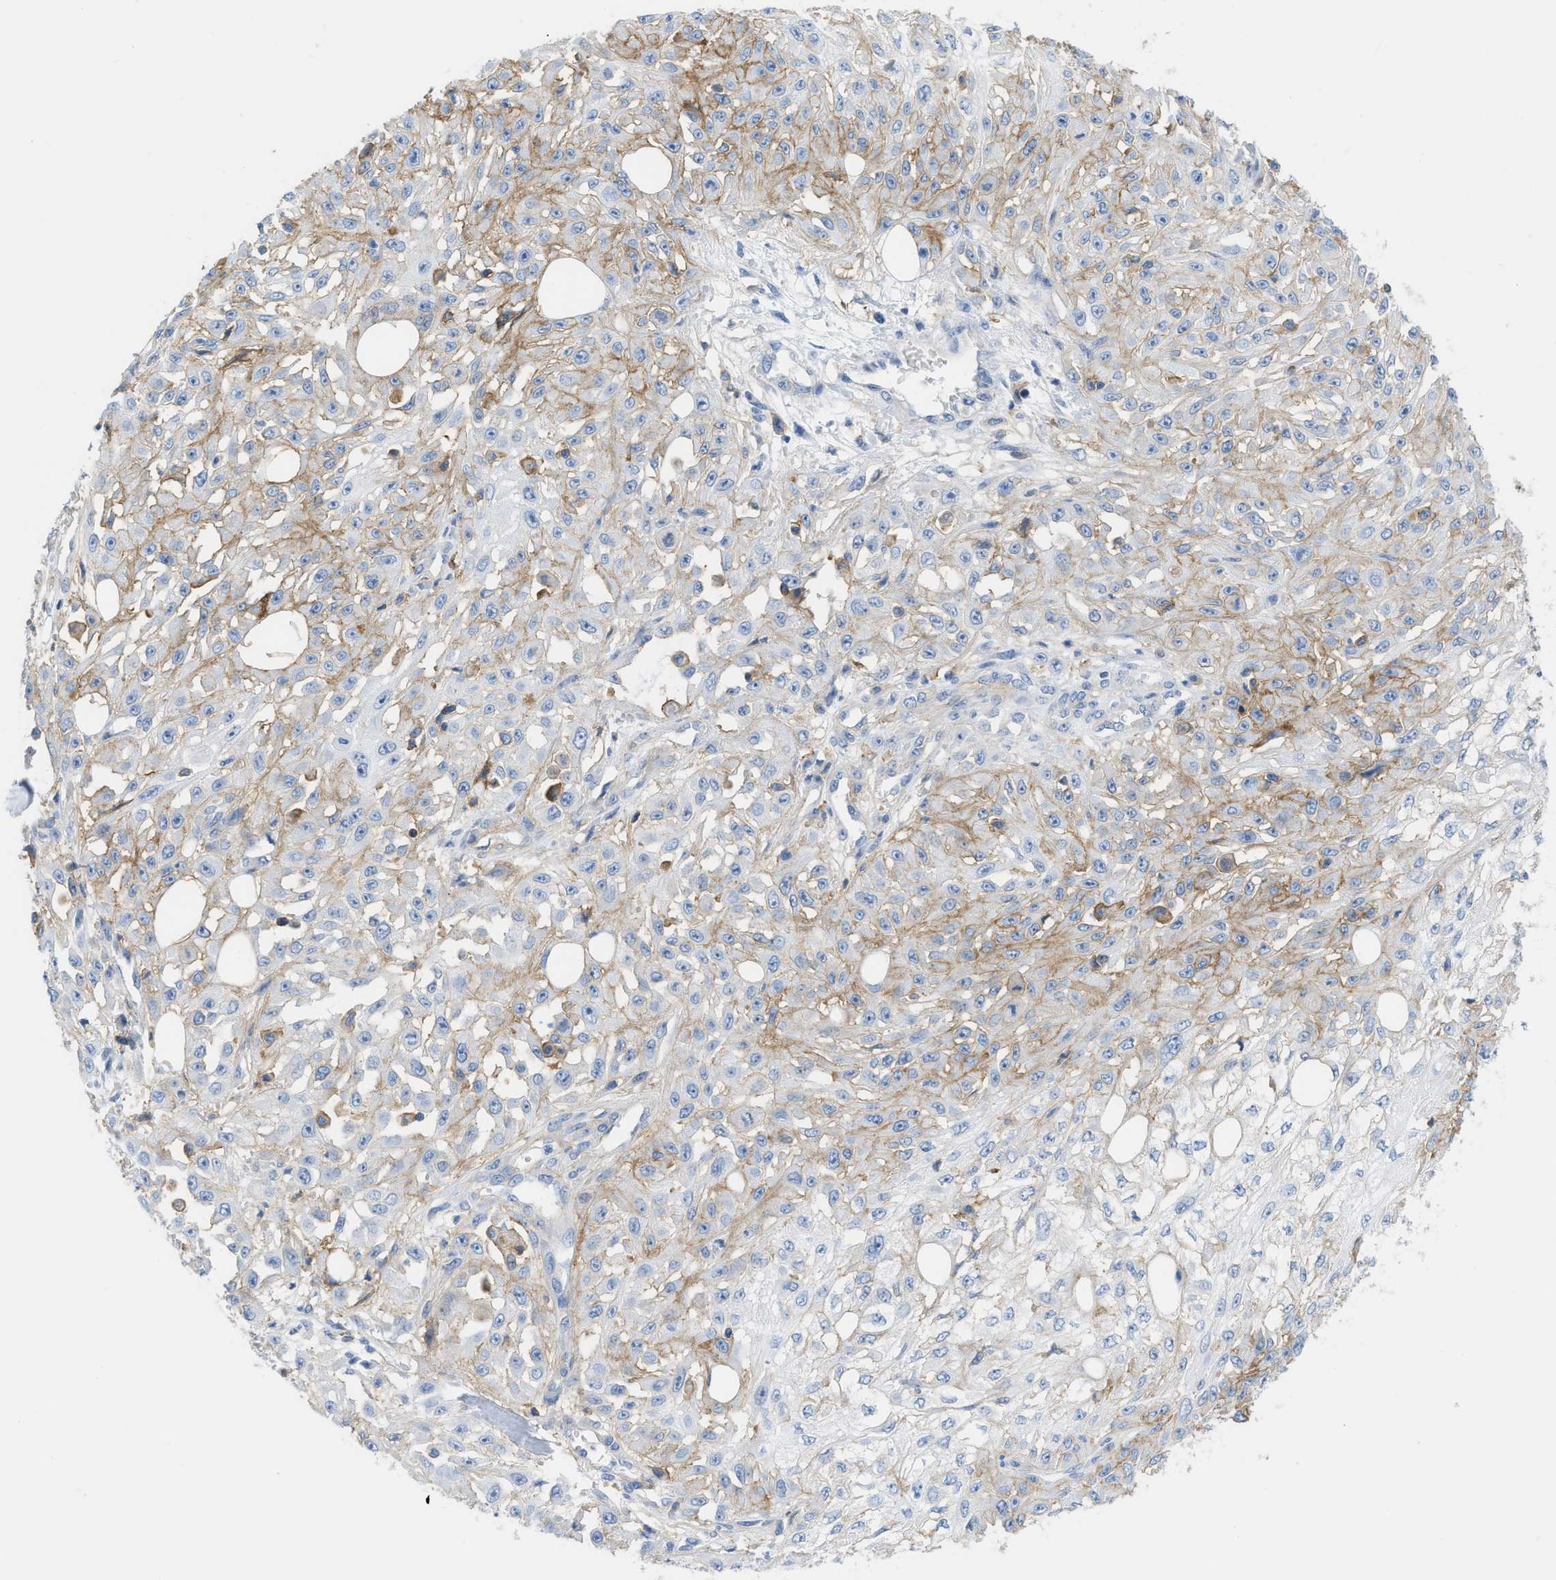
{"staining": {"intensity": "weak", "quantity": "25%-75%", "location": "cytoplasmic/membranous"}, "tissue": "skin cancer", "cell_type": "Tumor cells", "image_type": "cancer", "snomed": [{"axis": "morphology", "description": "Squamous cell carcinoma, NOS"}, {"axis": "morphology", "description": "Squamous cell carcinoma, metastatic, NOS"}, {"axis": "topography", "description": "Skin"}, {"axis": "topography", "description": "Lymph node"}], "caption": "This is a photomicrograph of IHC staining of skin metastatic squamous cell carcinoma, which shows weak expression in the cytoplasmic/membranous of tumor cells.", "gene": "SLC3A2", "patient": {"sex": "male", "age": 75}}